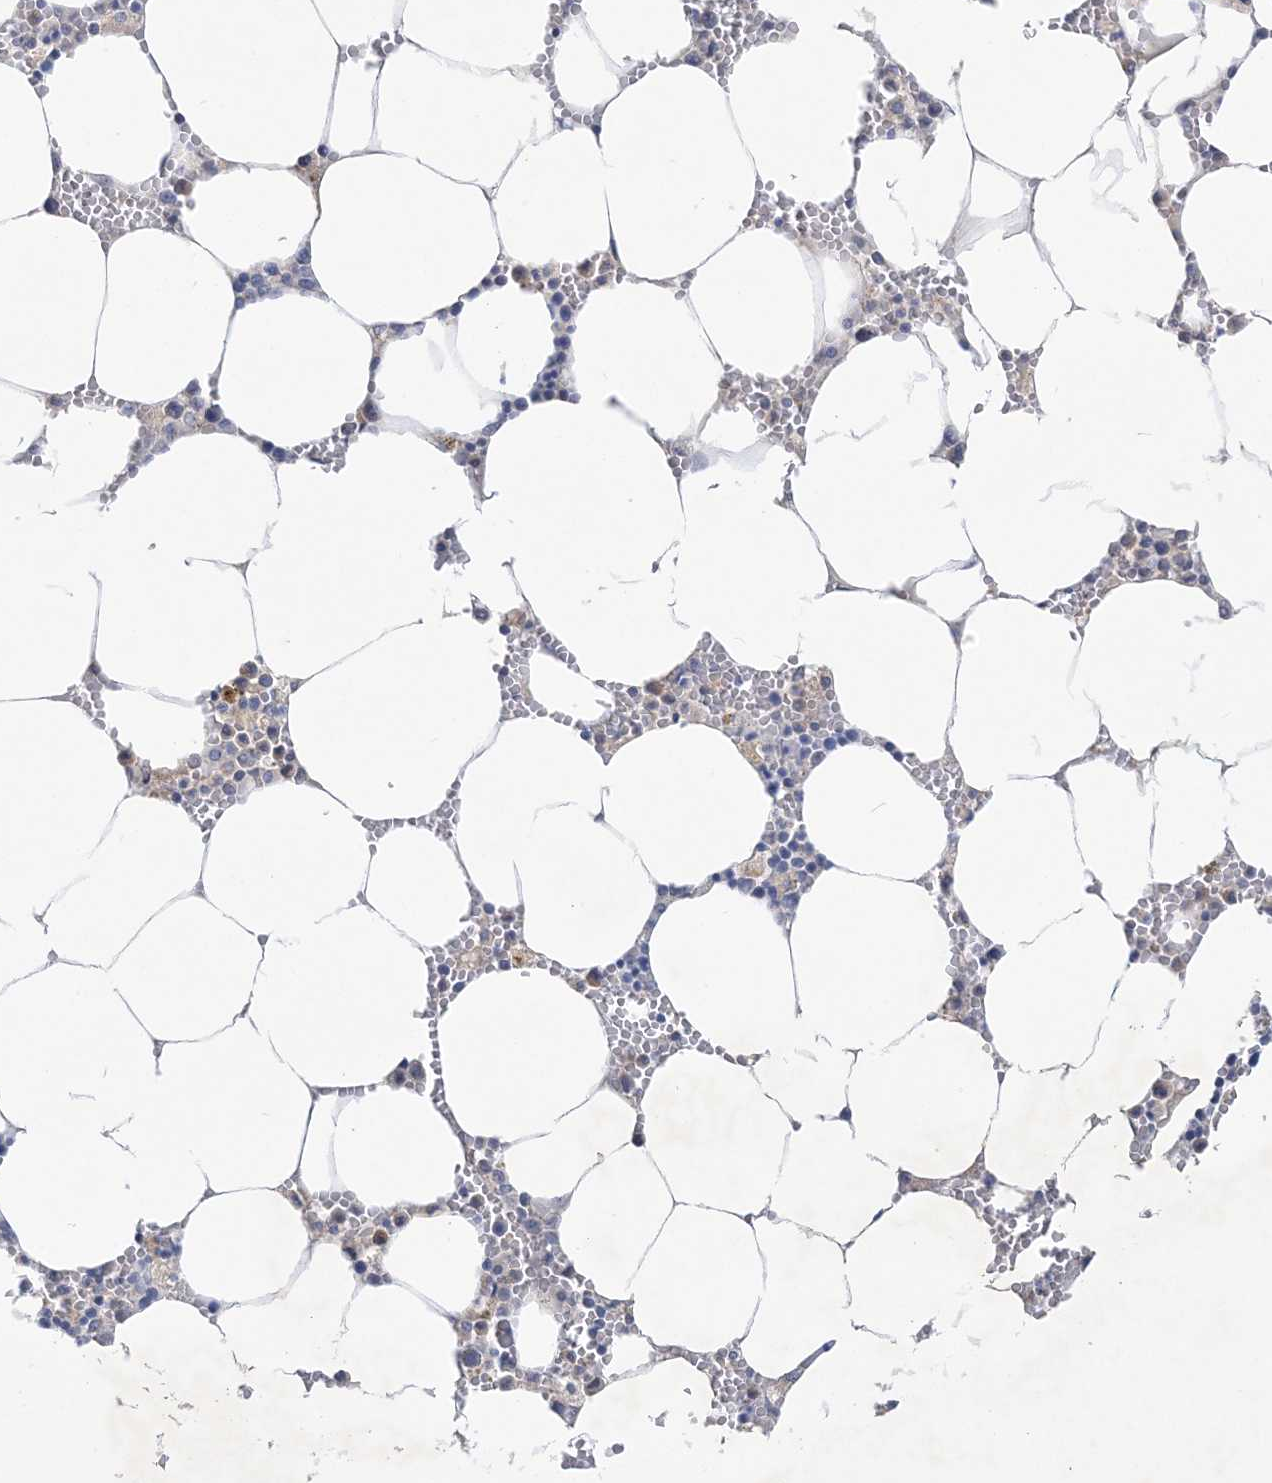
{"staining": {"intensity": "negative", "quantity": "none", "location": "none"}, "tissue": "bone marrow", "cell_type": "Hematopoietic cells", "image_type": "normal", "snomed": [{"axis": "morphology", "description": "Normal tissue, NOS"}, {"axis": "topography", "description": "Bone marrow"}], "caption": "There is no significant expression in hematopoietic cells of bone marrow. (DAB (3,3'-diaminobenzidine) immunohistochemistry (IHC) with hematoxylin counter stain).", "gene": "ANKRD35", "patient": {"sex": "male", "age": 70}}